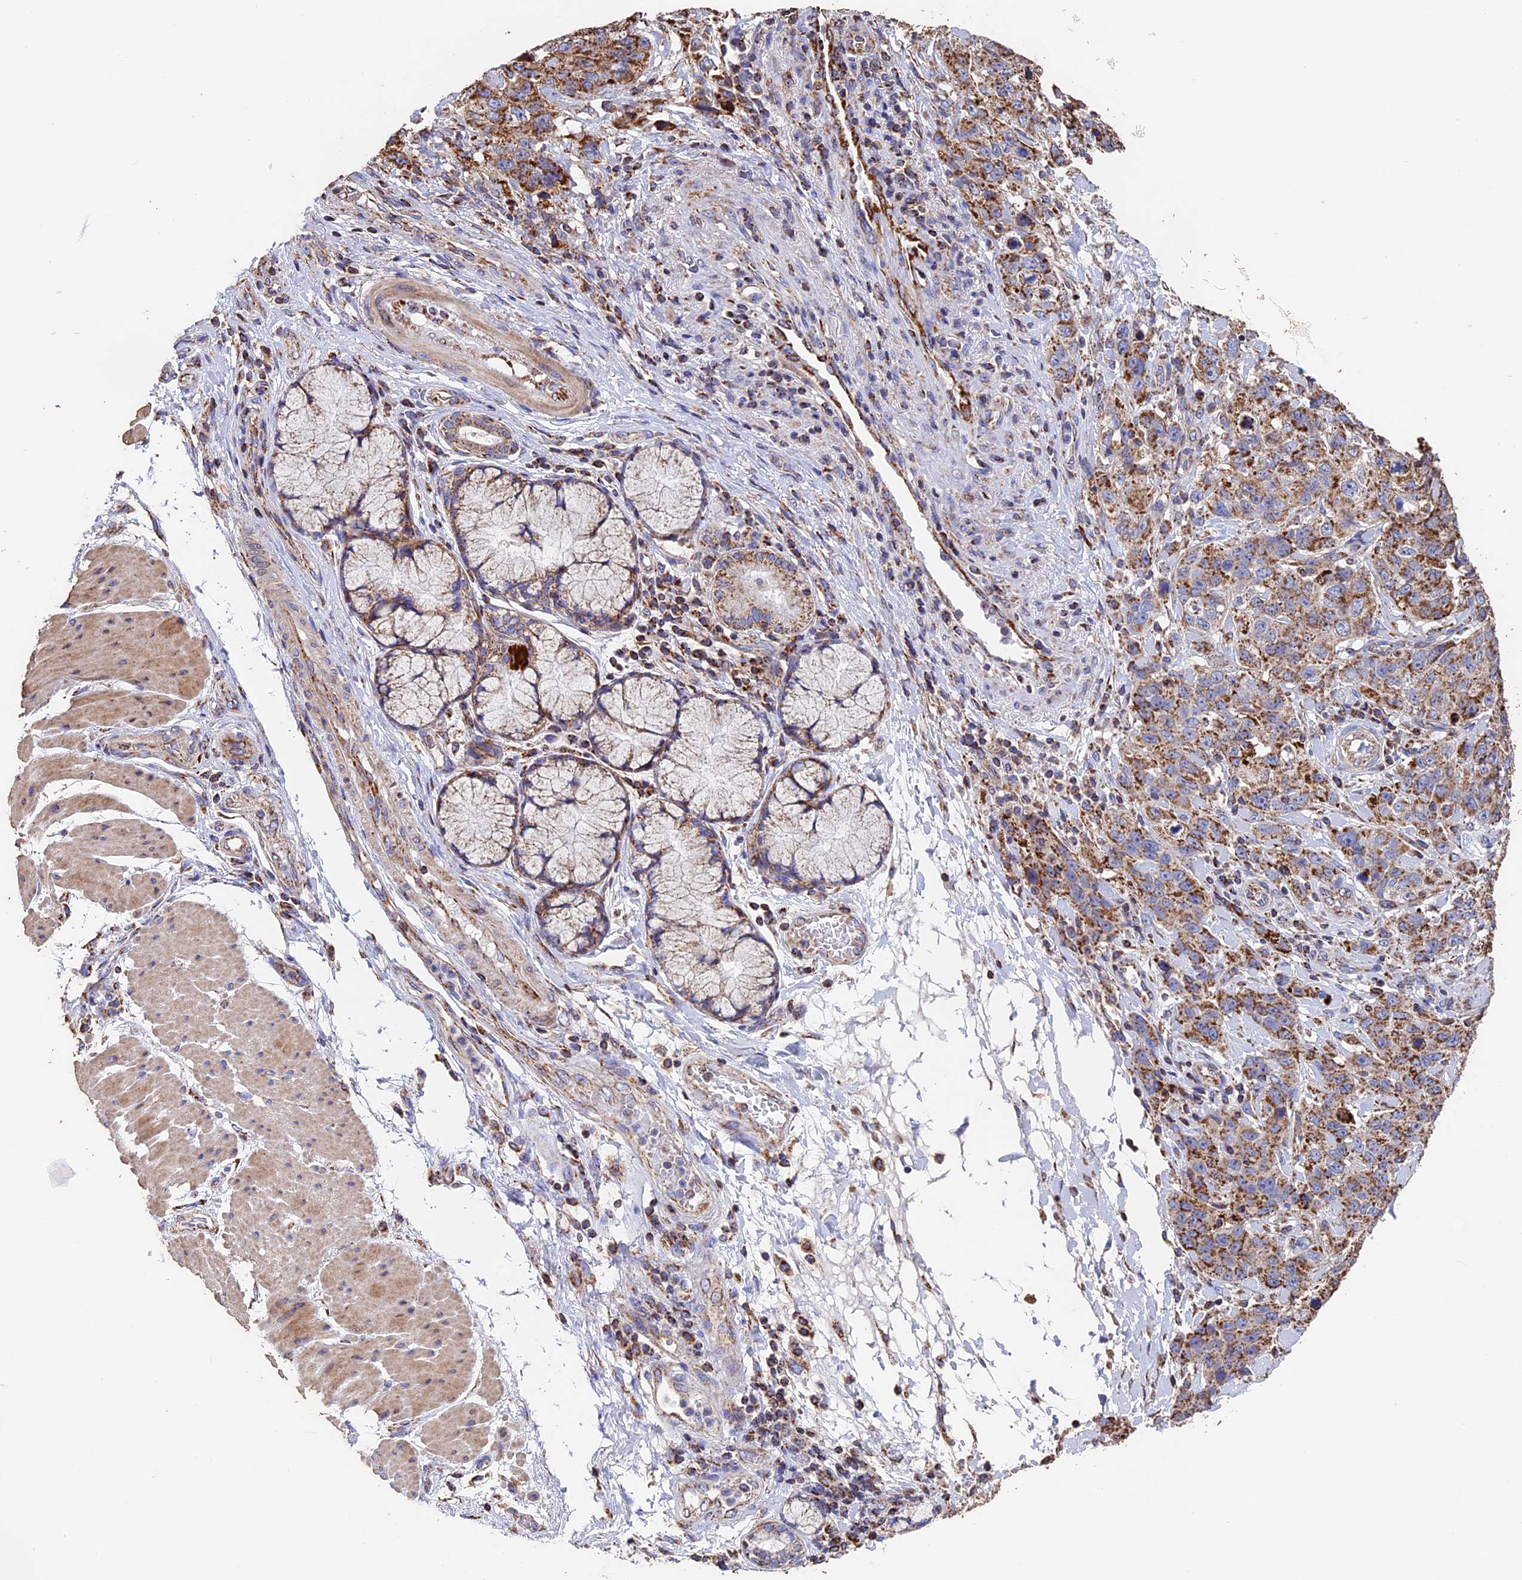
{"staining": {"intensity": "strong", "quantity": ">75%", "location": "cytoplasmic/membranous"}, "tissue": "stomach cancer", "cell_type": "Tumor cells", "image_type": "cancer", "snomed": [{"axis": "morphology", "description": "Adenocarcinoma, NOS"}, {"axis": "topography", "description": "Stomach"}], "caption": "Stomach cancer (adenocarcinoma) tissue reveals strong cytoplasmic/membranous positivity in approximately >75% of tumor cells, visualized by immunohistochemistry.", "gene": "ADAT1", "patient": {"sex": "male", "age": 48}}